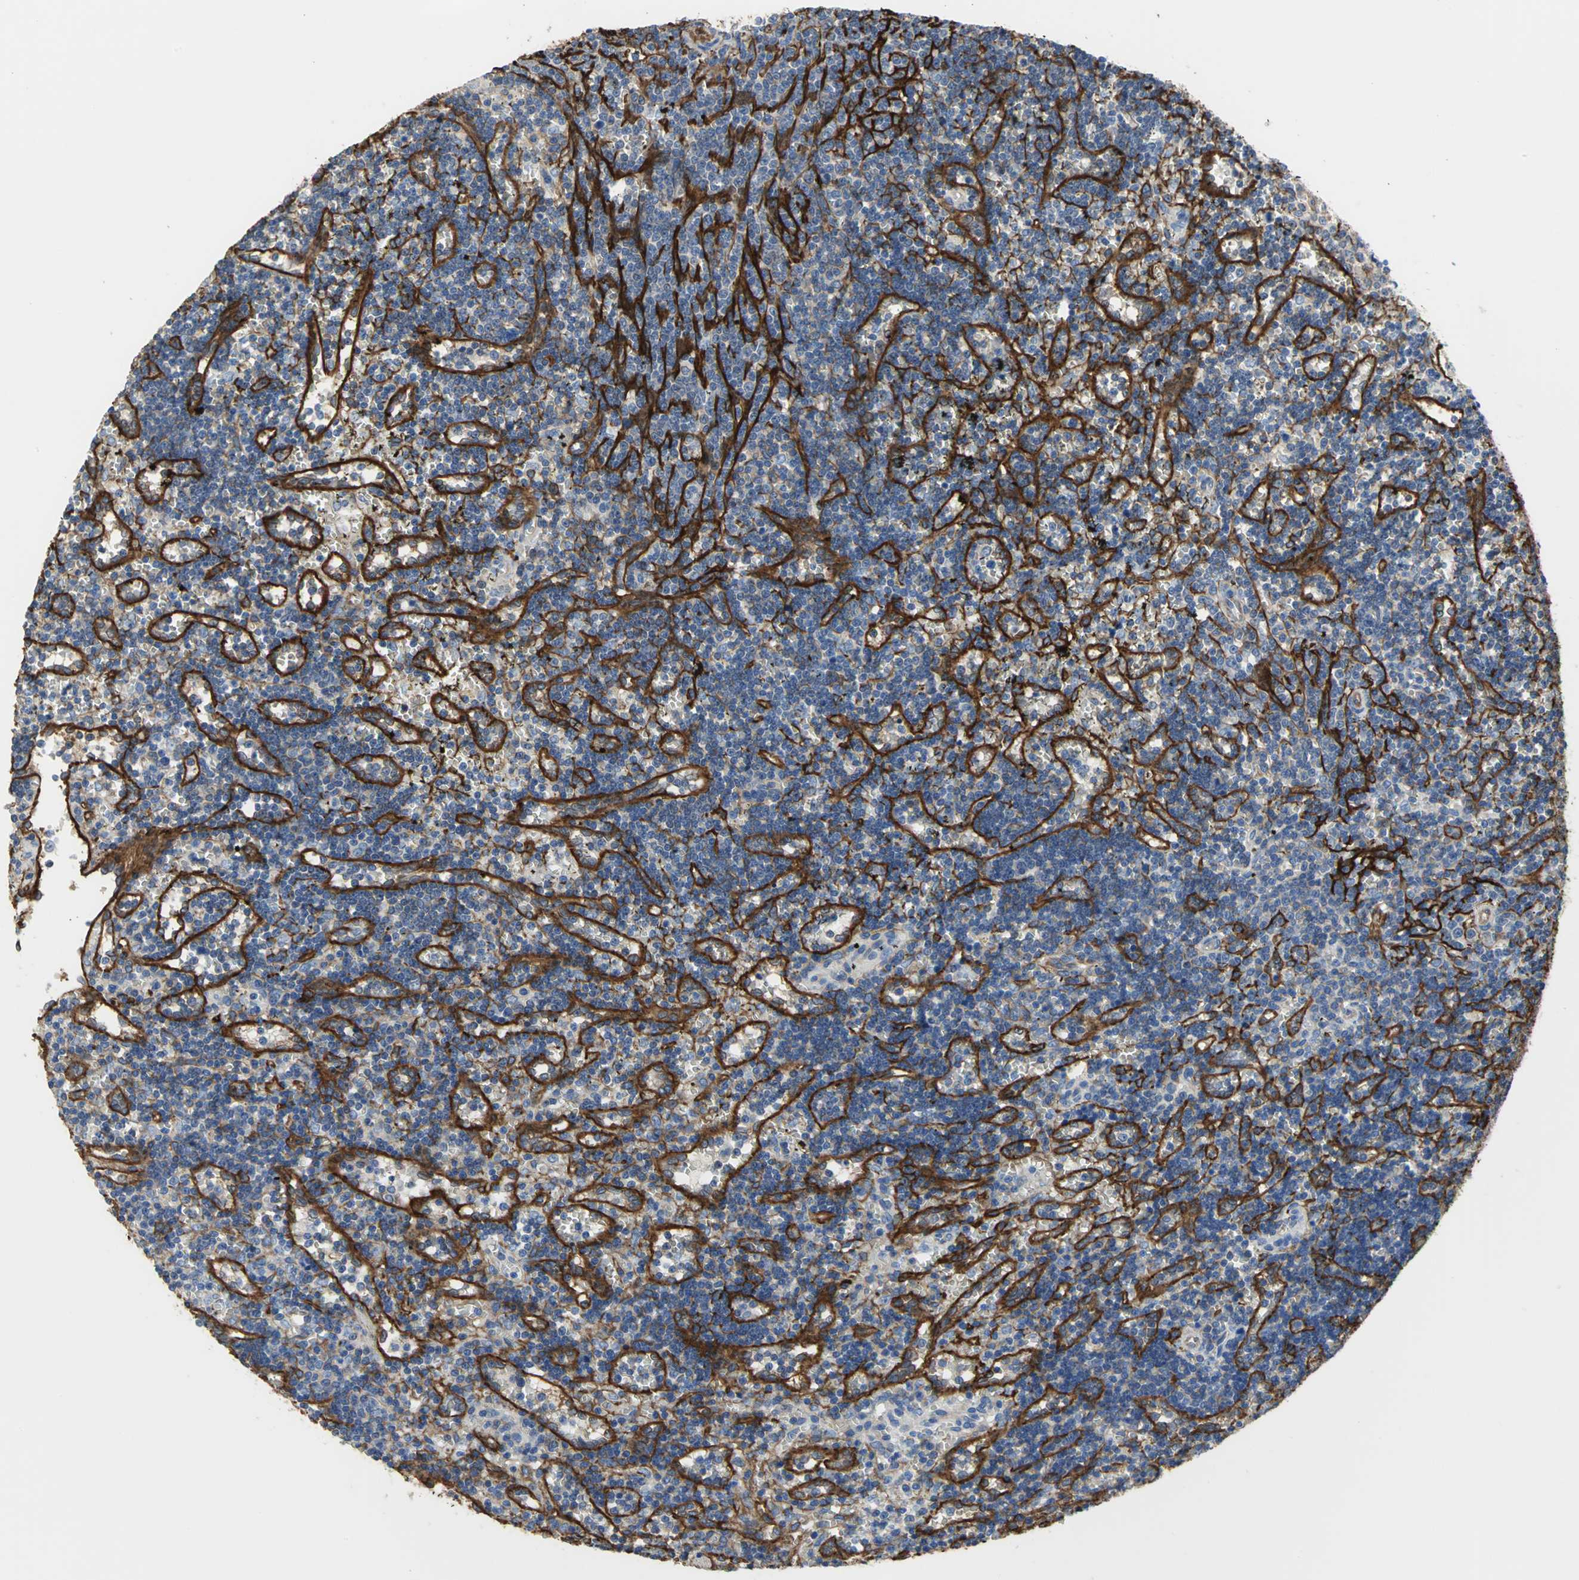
{"staining": {"intensity": "negative", "quantity": "none", "location": "none"}, "tissue": "lymphoma", "cell_type": "Tumor cells", "image_type": "cancer", "snomed": [{"axis": "morphology", "description": "Malignant lymphoma, non-Hodgkin's type, Low grade"}, {"axis": "topography", "description": "Spleen"}], "caption": "Immunohistochemistry image of human lymphoma stained for a protein (brown), which exhibits no staining in tumor cells. The staining is performed using DAB brown chromogen with nuclei counter-stained in using hematoxylin.", "gene": "FLNB", "patient": {"sex": "male", "age": 60}}